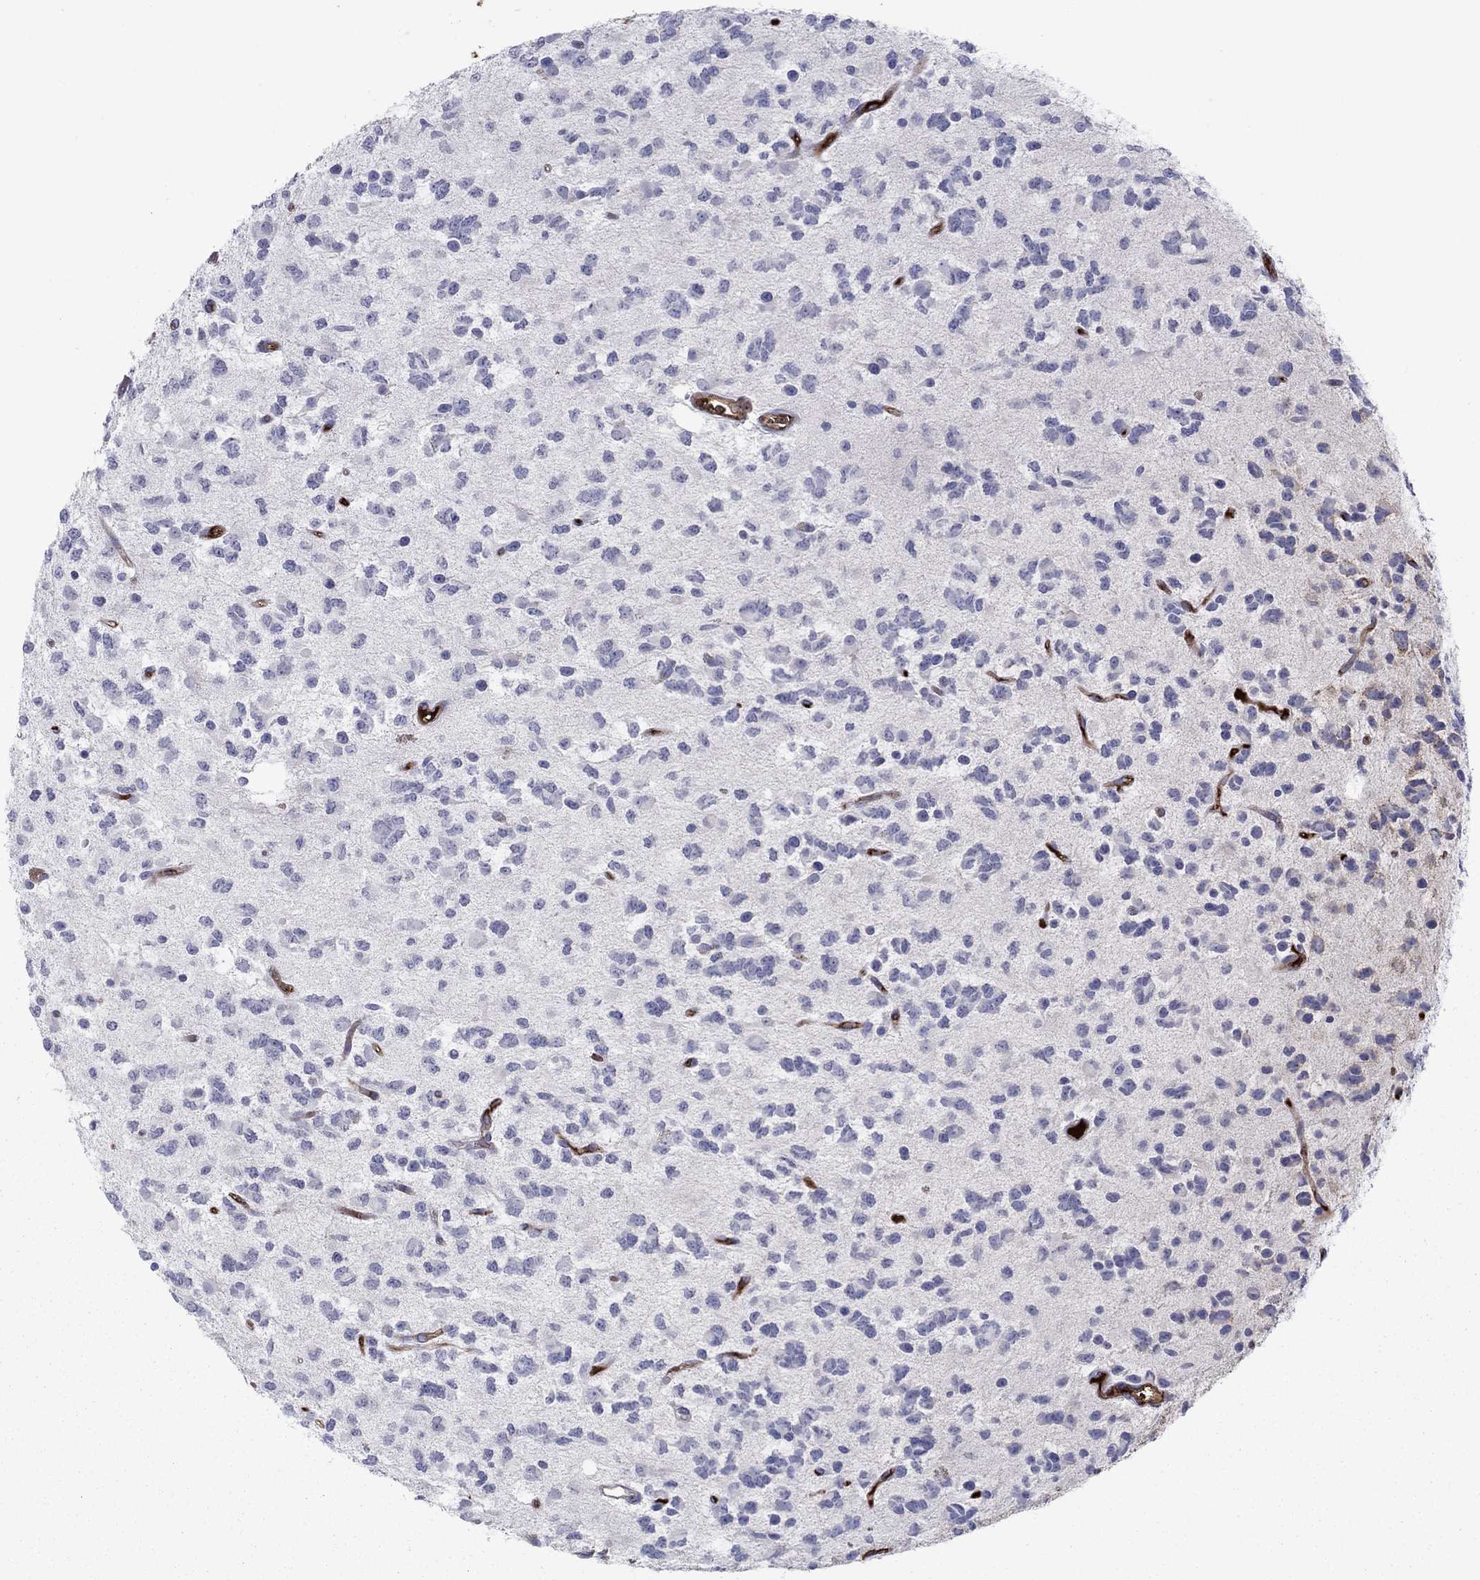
{"staining": {"intensity": "negative", "quantity": "none", "location": "none"}, "tissue": "glioma", "cell_type": "Tumor cells", "image_type": "cancer", "snomed": [{"axis": "morphology", "description": "Glioma, malignant, Low grade"}, {"axis": "topography", "description": "Brain"}], "caption": "This is a photomicrograph of immunohistochemistry staining of malignant glioma (low-grade), which shows no staining in tumor cells.", "gene": "HPX", "patient": {"sex": "female", "age": 45}}